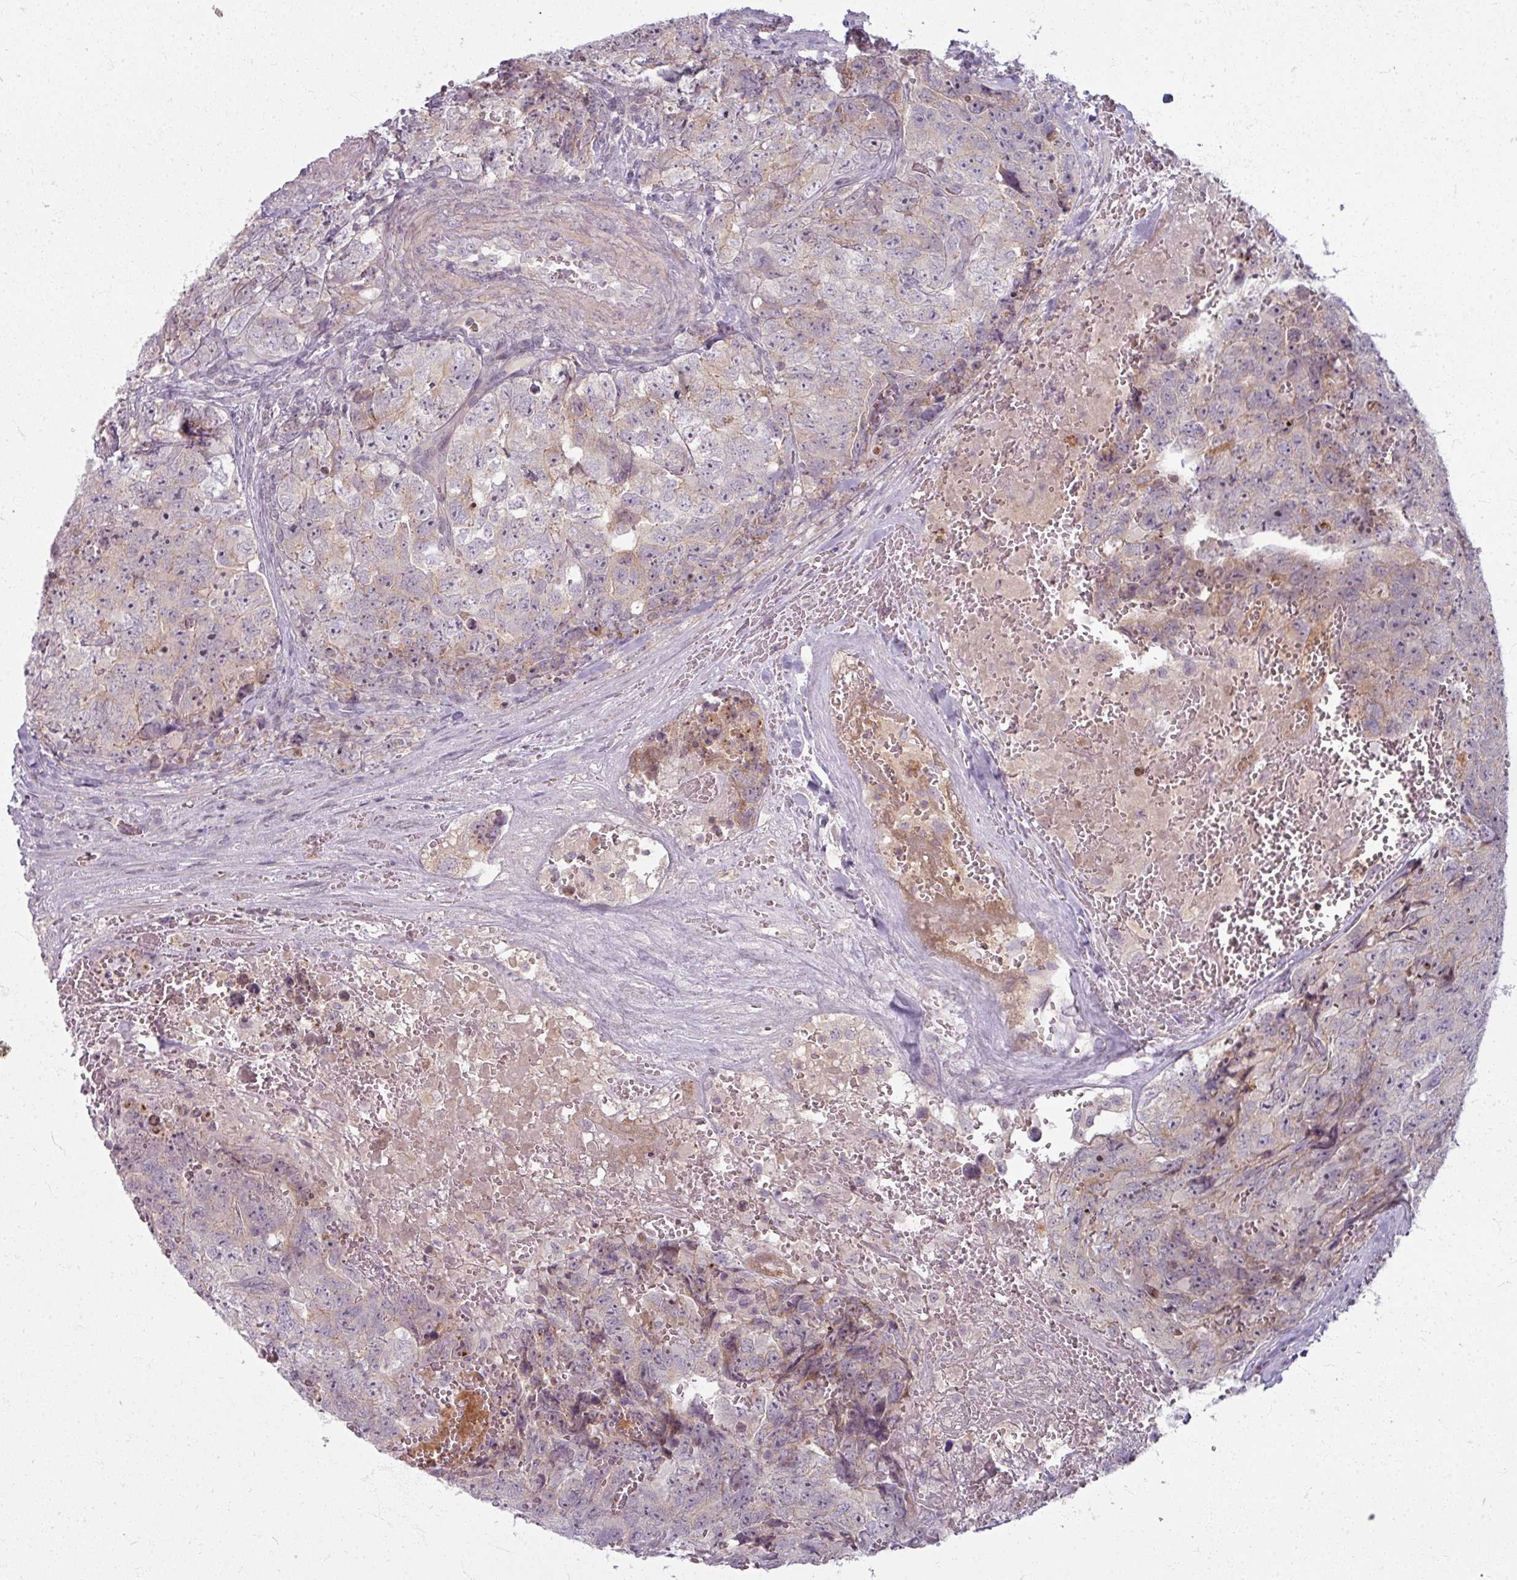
{"staining": {"intensity": "weak", "quantity": "<25%", "location": "cytoplasmic/membranous"}, "tissue": "testis cancer", "cell_type": "Tumor cells", "image_type": "cancer", "snomed": [{"axis": "morphology", "description": "Seminoma, NOS"}, {"axis": "morphology", "description": "Teratoma, malignant, NOS"}, {"axis": "topography", "description": "Testis"}], "caption": "IHC image of testis teratoma (malignant) stained for a protein (brown), which shows no expression in tumor cells. Brightfield microscopy of IHC stained with DAB (3,3'-diaminobenzidine) (brown) and hematoxylin (blue), captured at high magnification.", "gene": "TTLL7", "patient": {"sex": "male", "age": 34}}